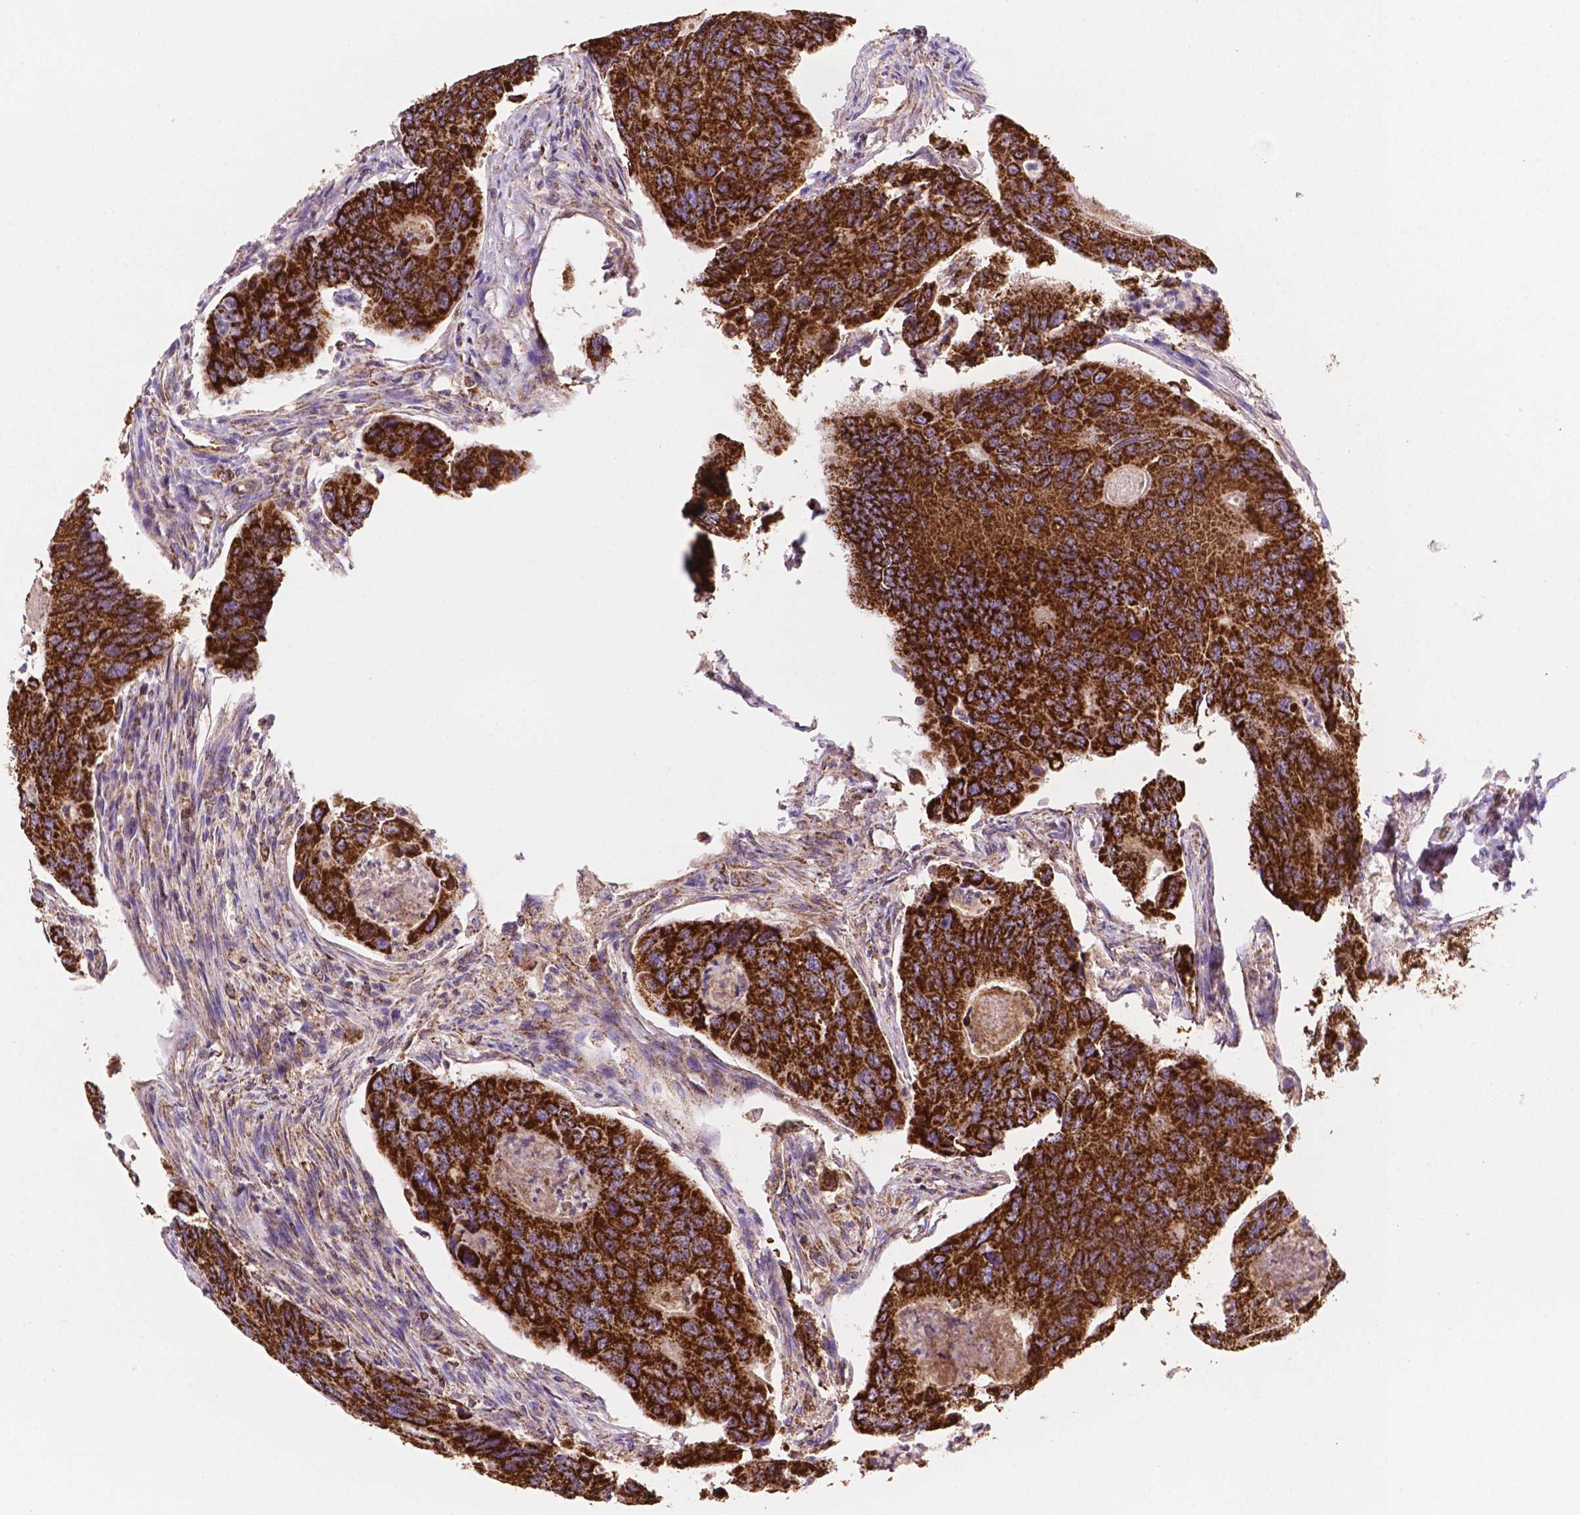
{"staining": {"intensity": "strong", "quantity": ">75%", "location": "cytoplasmic/membranous"}, "tissue": "colorectal cancer", "cell_type": "Tumor cells", "image_type": "cancer", "snomed": [{"axis": "morphology", "description": "Adenocarcinoma, NOS"}, {"axis": "topography", "description": "Colon"}], "caption": "Tumor cells display high levels of strong cytoplasmic/membranous positivity in about >75% of cells in human colorectal adenocarcinoma.", "gene": "HSPD1", "patient": {"sex": "female", "age": 67}}